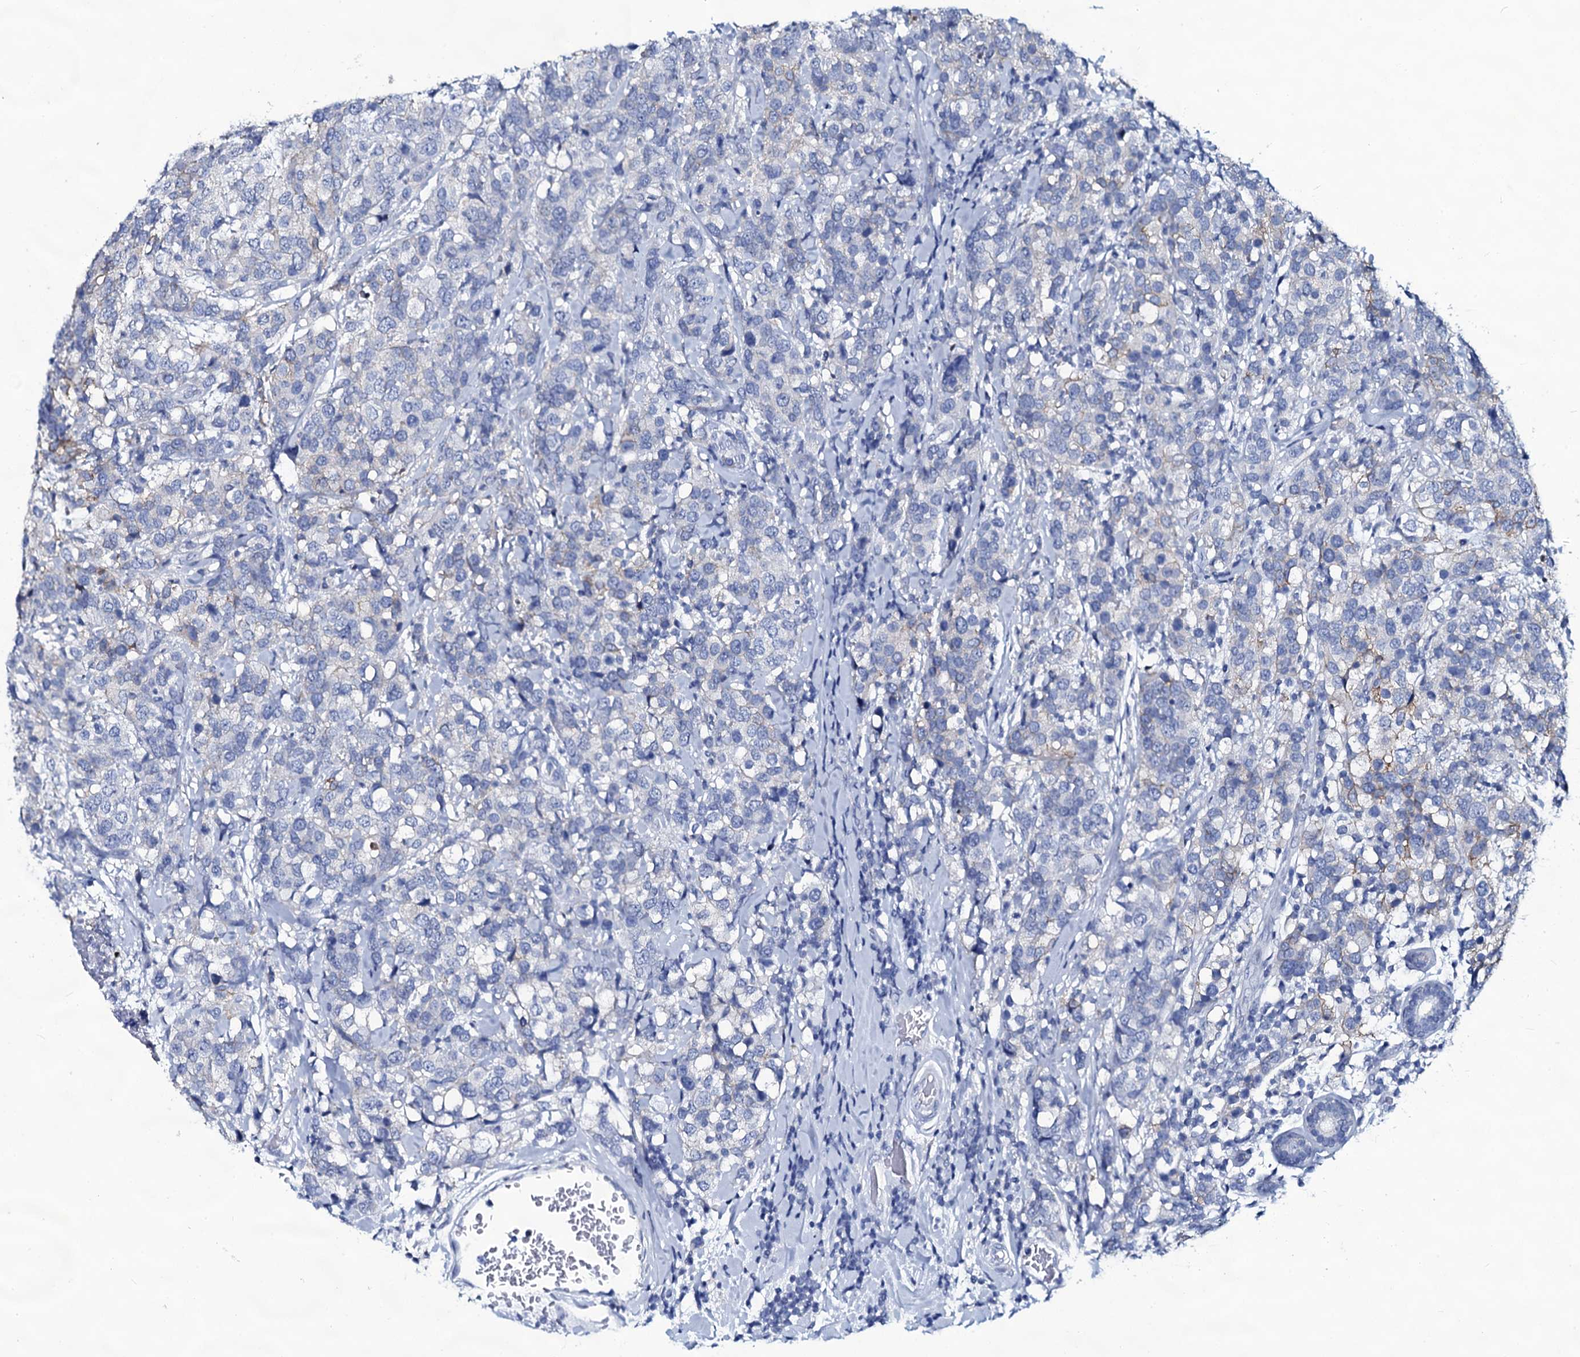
{"staining": {"intensity": "negative", "quantity": "none", "location": "none"}, "tissue": "breast cancer", "cell_type": "Tumor cells", "image_type": "cancer", "snomed": [{"axis": "morphology", "description": "Lobular carcinoma"}, {"axis": "topography", "description": "Breast"}], "caption": "Breast cancer (lobular carcinoma) stained for a protein using immunohistochemistry (IHC) shows no expression tumor cells.", "gene": "SLC4A7", "patient": {"sex": "female", "age": 59}}